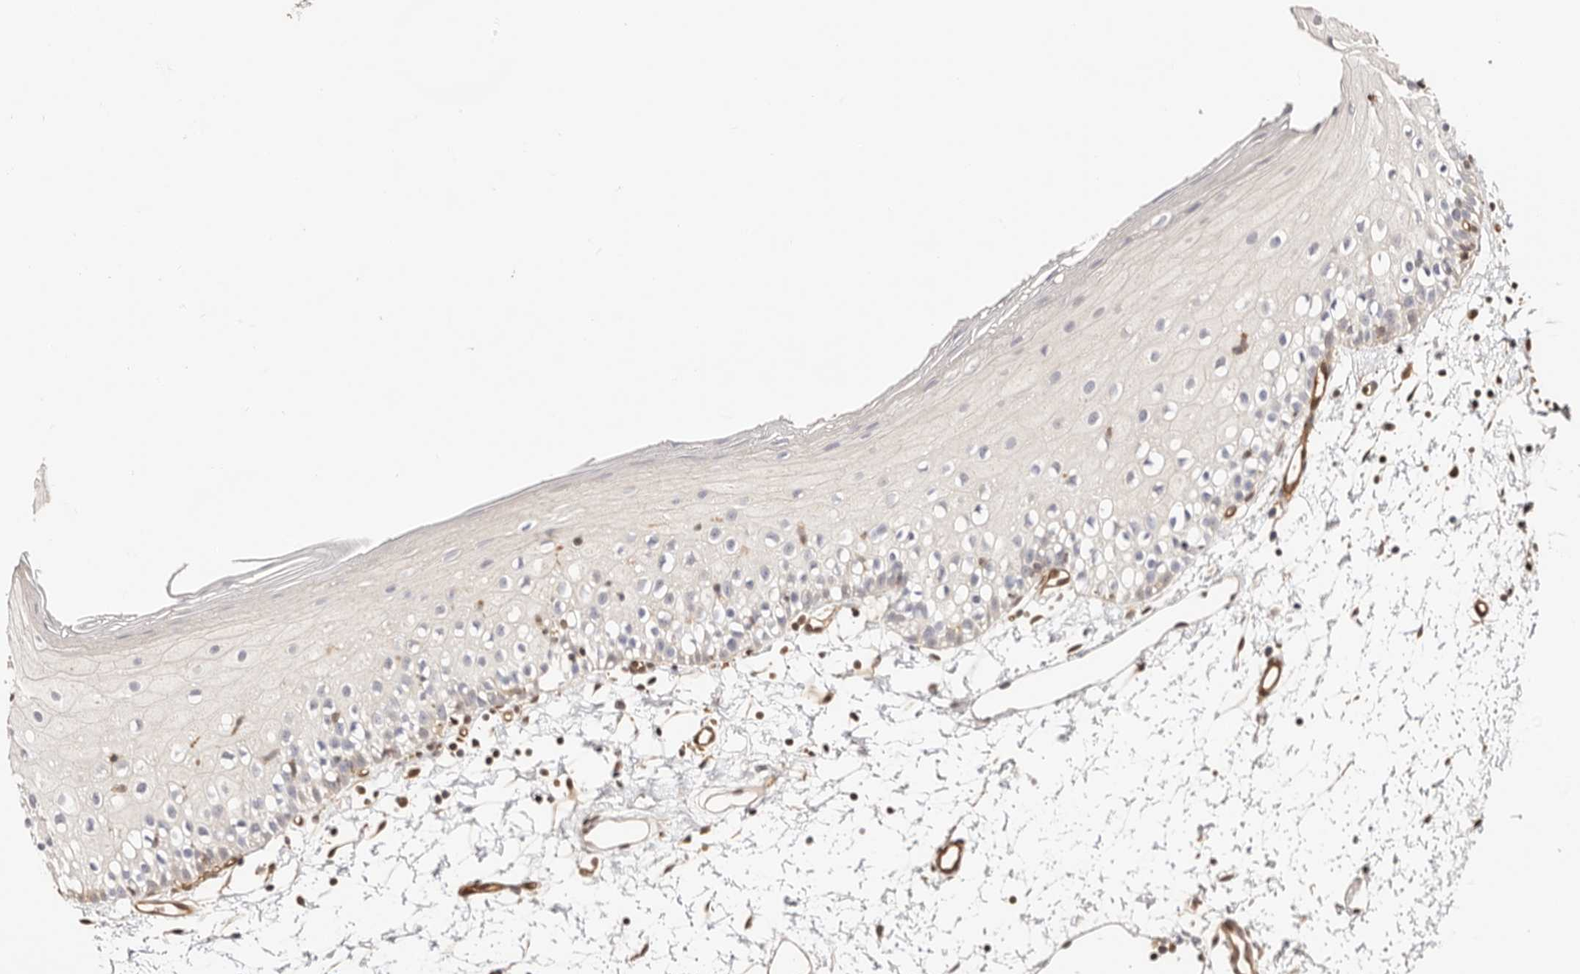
{"staining": {"intensity": "negative", "quantity": "none", "location": "none"}, "tissue": "oral mucosa", "cell_type": "Squamous epithelial cells", "image_type": "normal", "snomed": [{"axis": "morphology", "description": "Normal tissue, NOS"}, {"axis": "topography", "description": "Oral tissue"}], "caption": "This image is of unremarkable oral mucosa stained with immunohistochemistry (IHC) to label a protein in brown with the nuclei are counter-stained blue. There is no expression in squamous epithelial cells.", "gene": "STAT5A", "patient": {"sex": "male", "age": 28}}